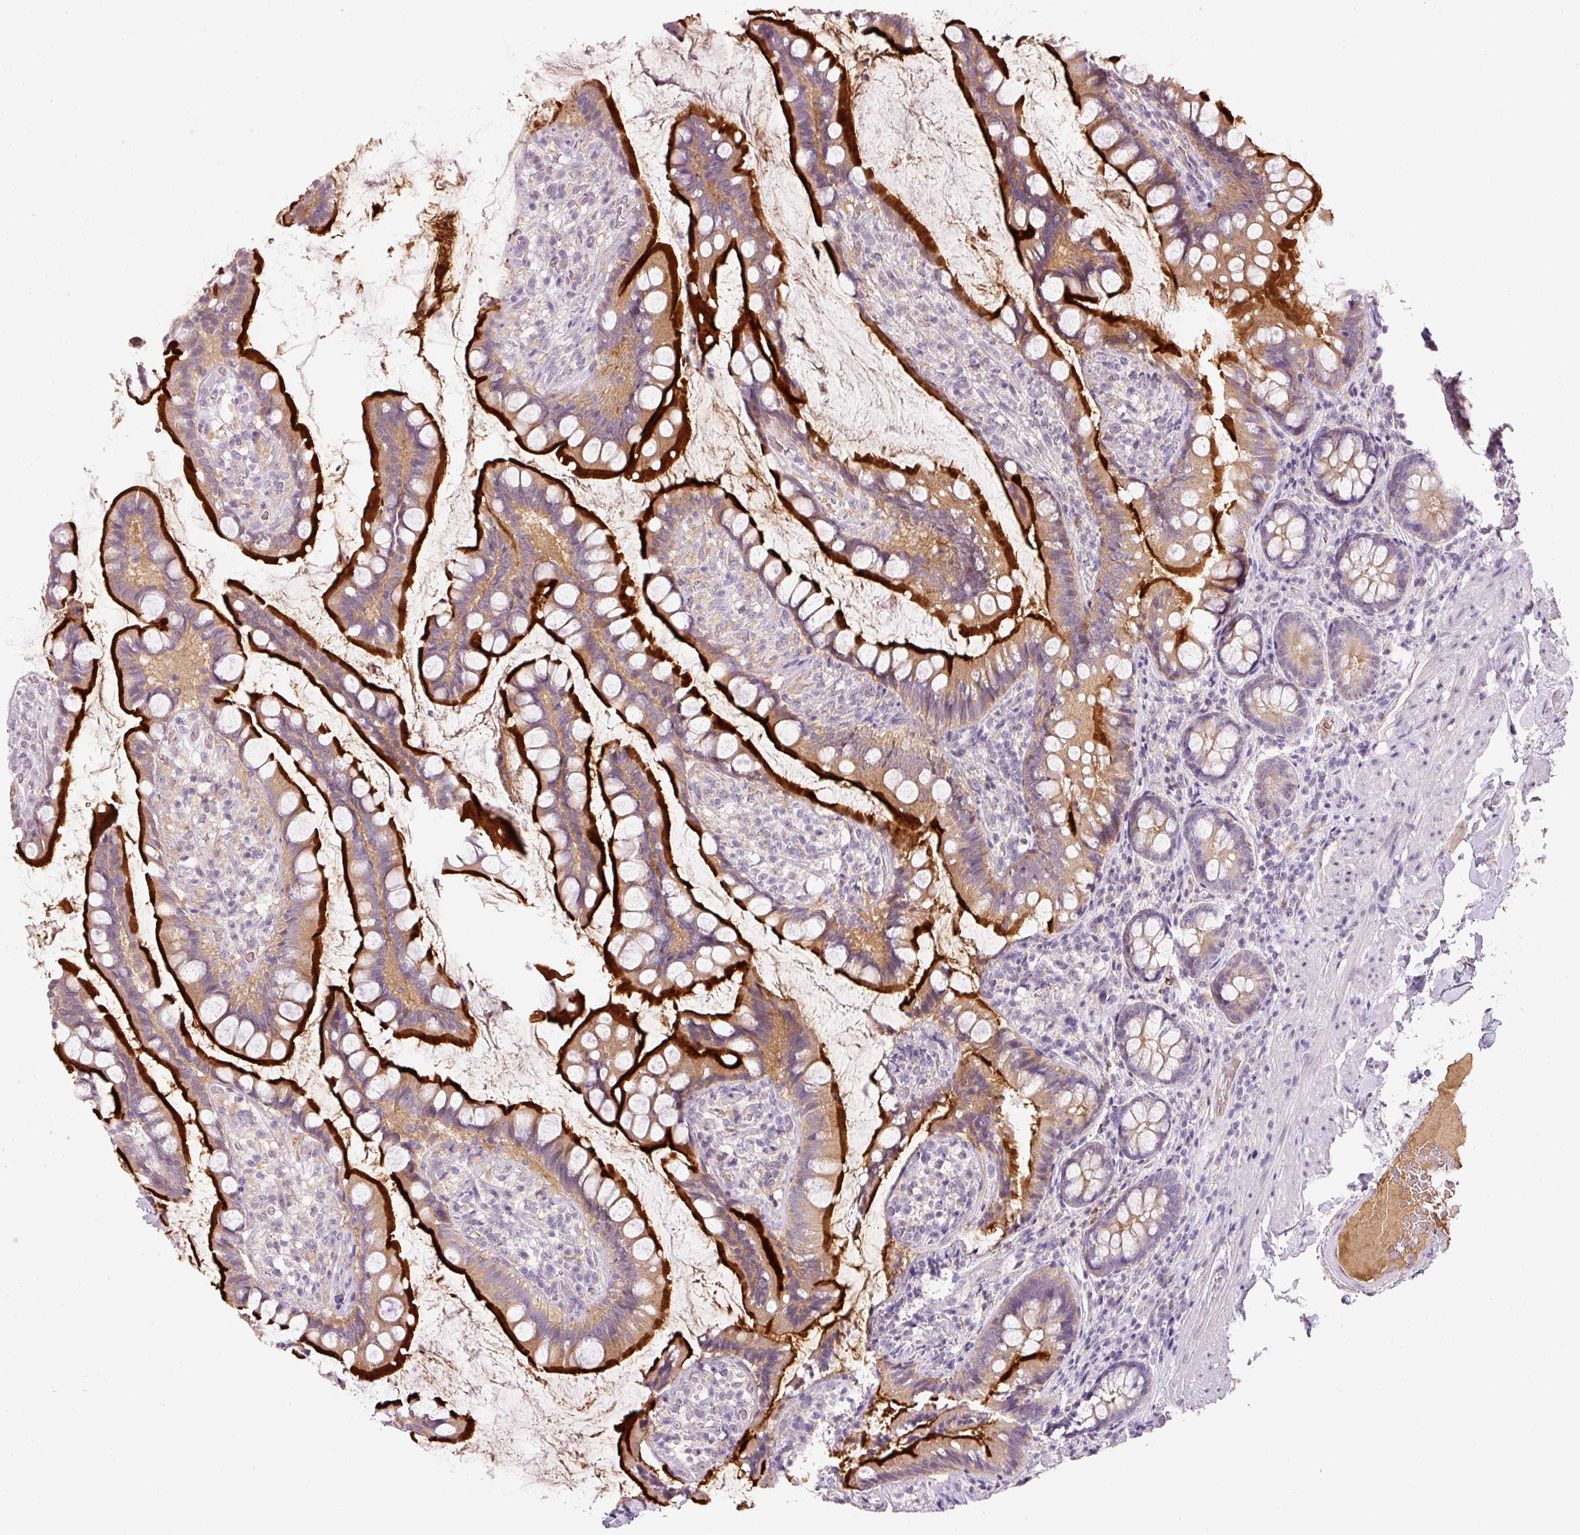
{"staining": {"intensity": "strong", "quantity": "25%-75%", "location": "cytoplasmic/membranous"}, "tissue": "small intestine", "cell_type": "Glandular cells", "image_type": "normal", "snomed": [{"axis": "morphology", "description": "Normal tissue, NOS"}, {"axis": "topography", "description": "Small intestine"}], "caption": "This histopathology image reveals immunohistochemistry staining of unremarkable human small intestine, with high strong cytoplasmic/membranous staining in approximately 25%-75% of glandular cells.", "gene": "TMEM37", "patient": {"sex": "male", "age": 70}}